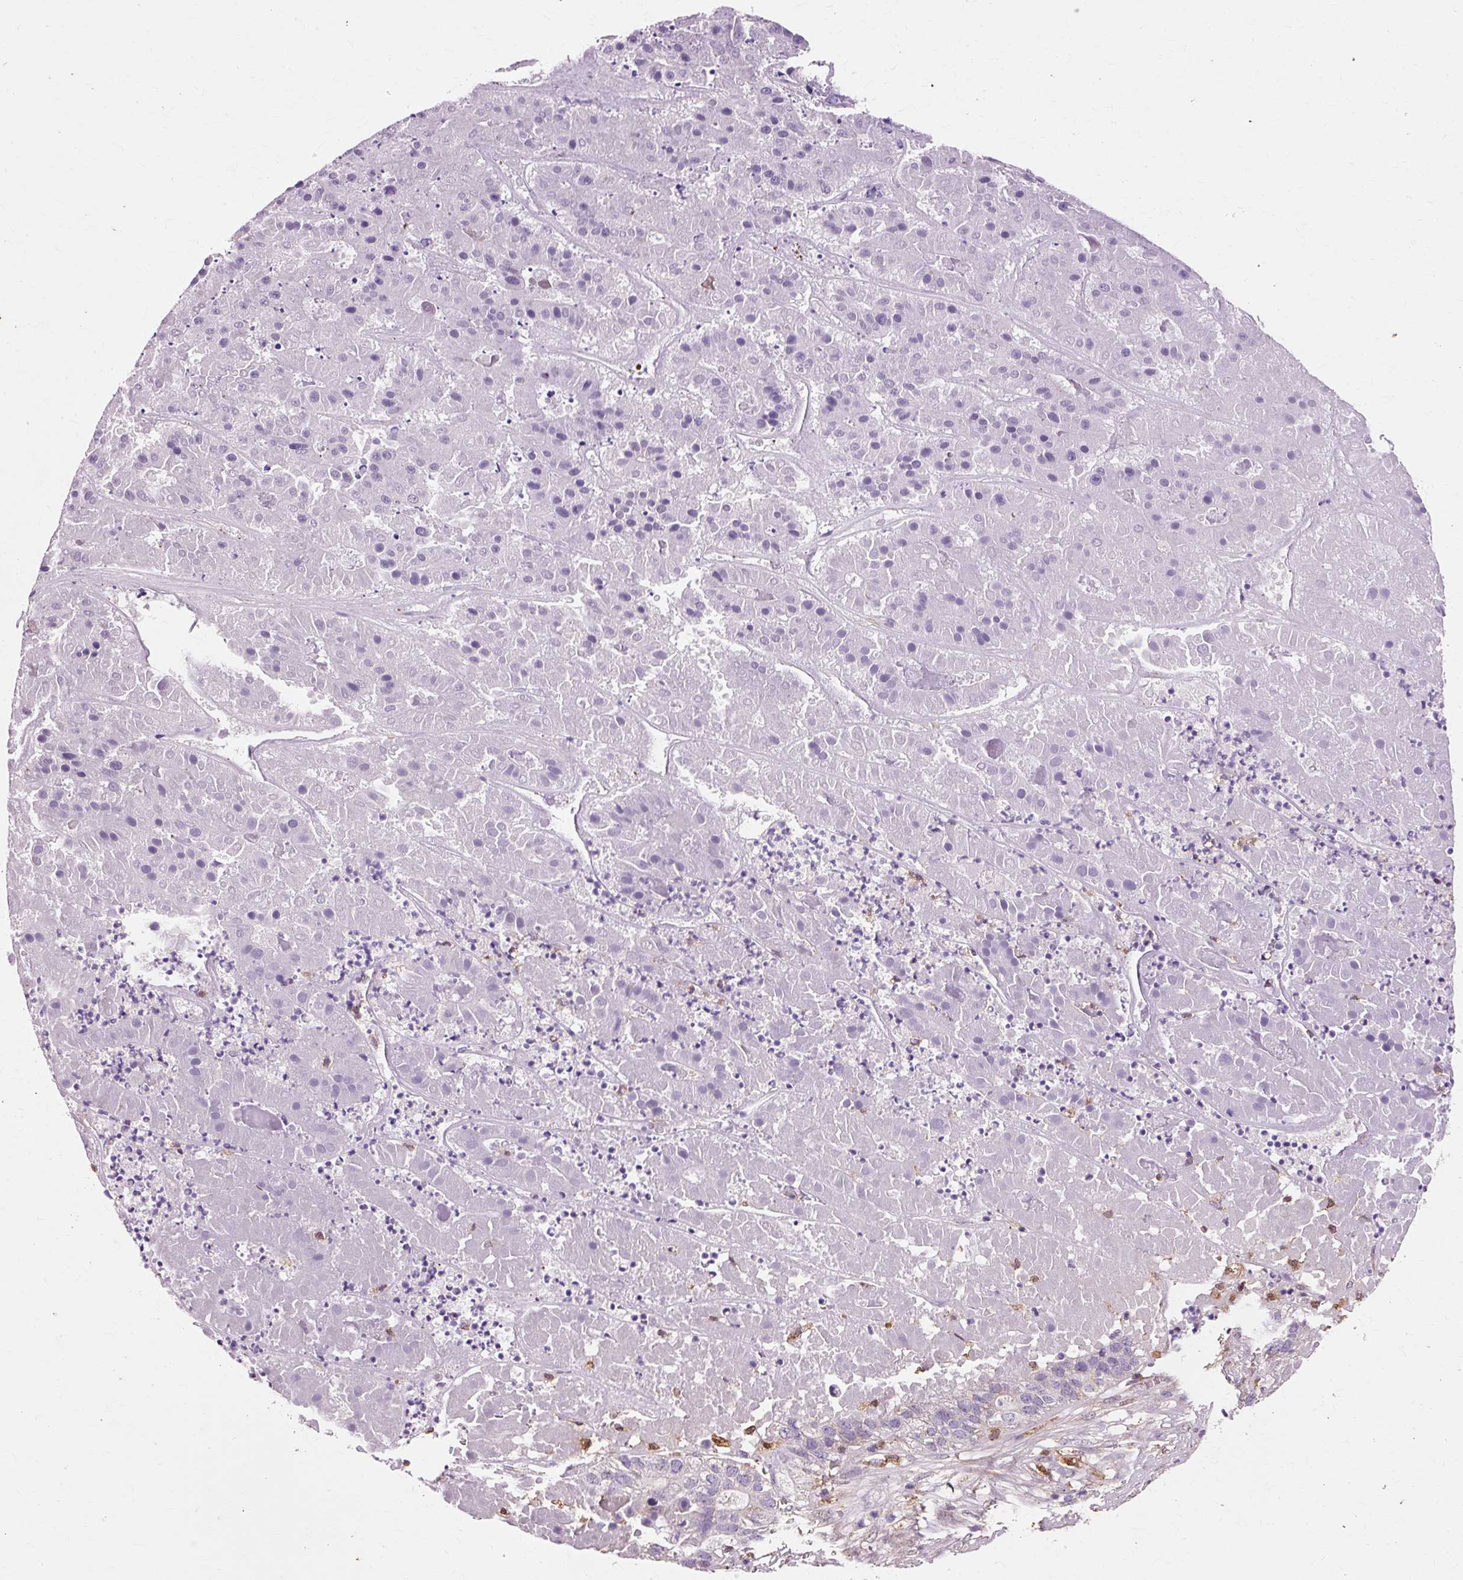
{"staining": {"intensity": "negative", "quantity": "none", "location": "none"}, "tissue": "pancreatic cancer", "cell_type": "Tumor cells", "image_type": "cancer", "snomed": [{"axis": "morphology", "description": "Adenocarcinoma, NOS"}, {"axis": "topography", "description": "Pancreas"}], "caption": "DAB immunohistochemical staining of pancreatic cancer demonstrates no significant staining in tumor cells. Nuclei are stained in blue.", "gene": "GPX1", "patient": {"sex": "male", "age": 50}}